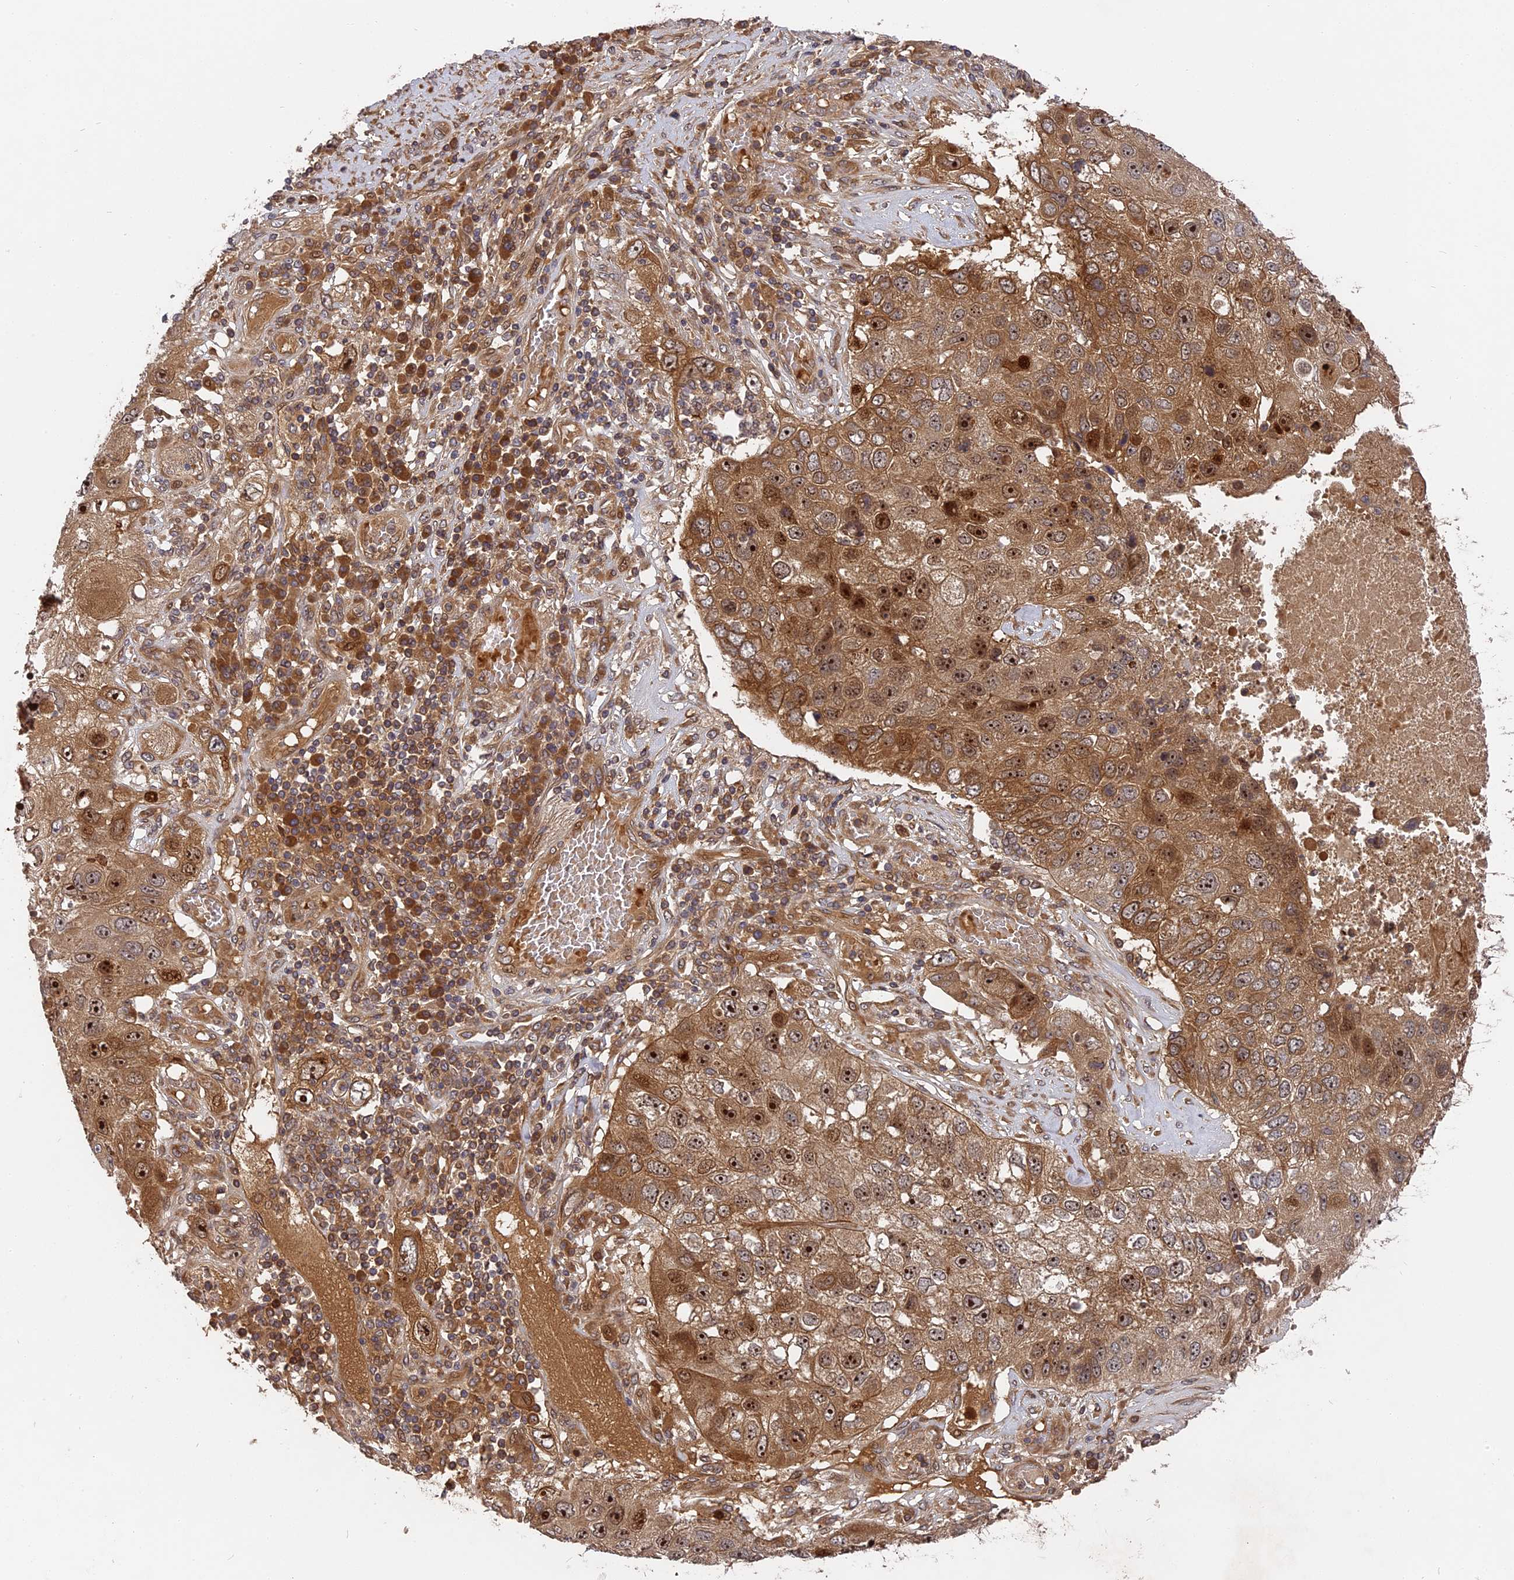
{"staining": {"intensity": "moderate", "quantity": ">75%", "location": "cytoplasmic/membranous,nuclear"}, "tissue": "lung cancer", "cell_type": "Tumor cells", "image_type": "cancer", "snomed": [{"axis": "morphology", "description": "Squamous cell carcinoma, NOS"}, {"axis": "topography", "description": "Lung"}], "caption": "The histopathology image exhibits staining of lung cancer (squamous cell carcinoma), revealing moderate cytoplasmic/membranous and nuclear protein expression (brown color) within tumor cells. Using DAB (3,3'-diaminobenzidine) (brown) and hematoxylin (blue) stains, captured at high magnification using brightfield microscopy.", "gene": "TMUB2", "patient": {"sex": "male", "age": 61}}